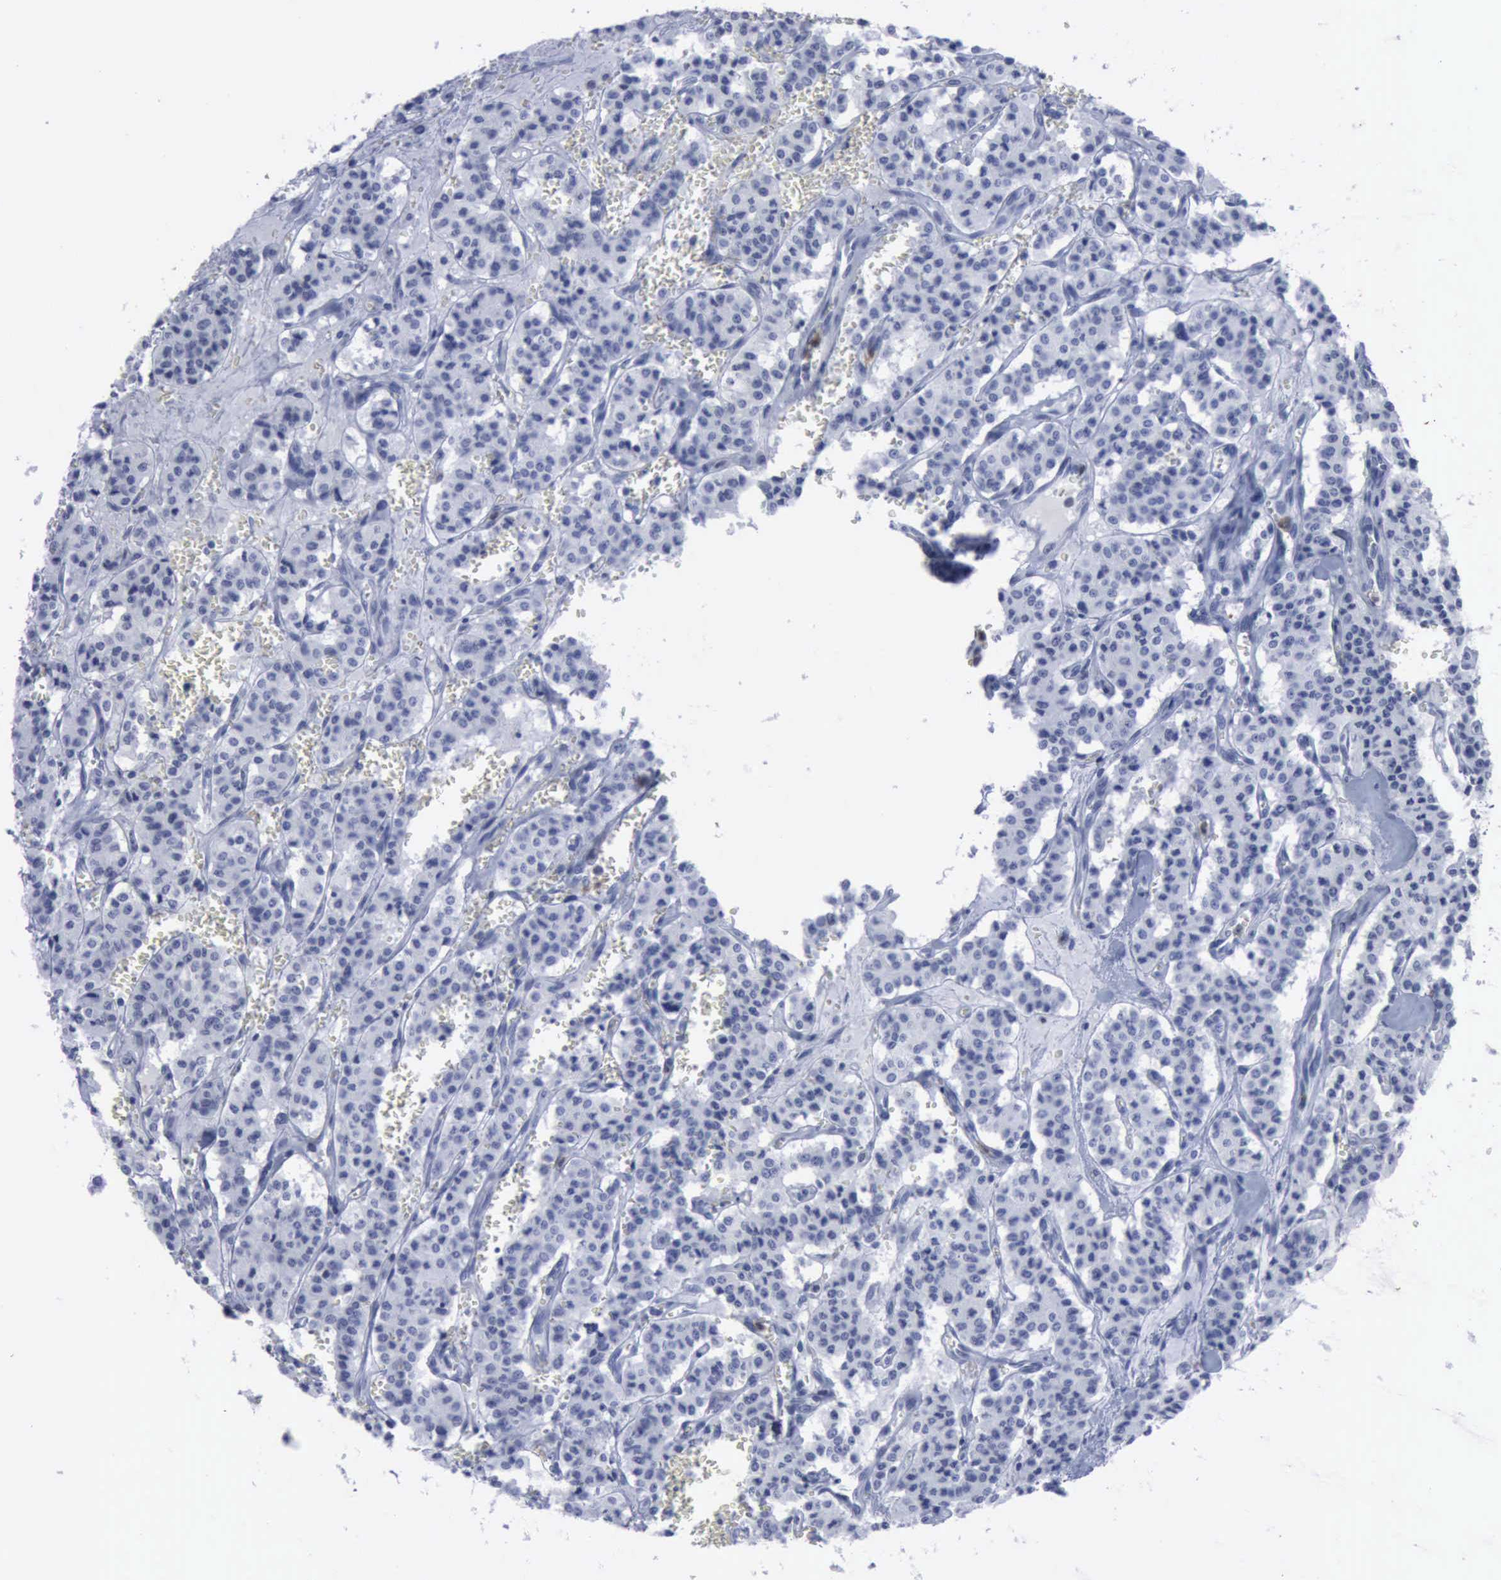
{"staining": {"intensity": "negative", "quantity": "none", "location": "none"}, "tissue": "carcinoid", "cell_type": "Tumor cells", "image_type": "cancer", "snomed": [{"axis": "morphology", "description": "Carcinoid, malignant, NOS"}, {"axis": "topography", "description": "Bronchus"}], "caption": "High power microscopy histopathology image of an immunohistochemistry (IHC) micrograph of carcinoid, revealing no significant staining in tumor cells.", "gene": "CSTA", "patient": {"sex": "male", "age": 55}}